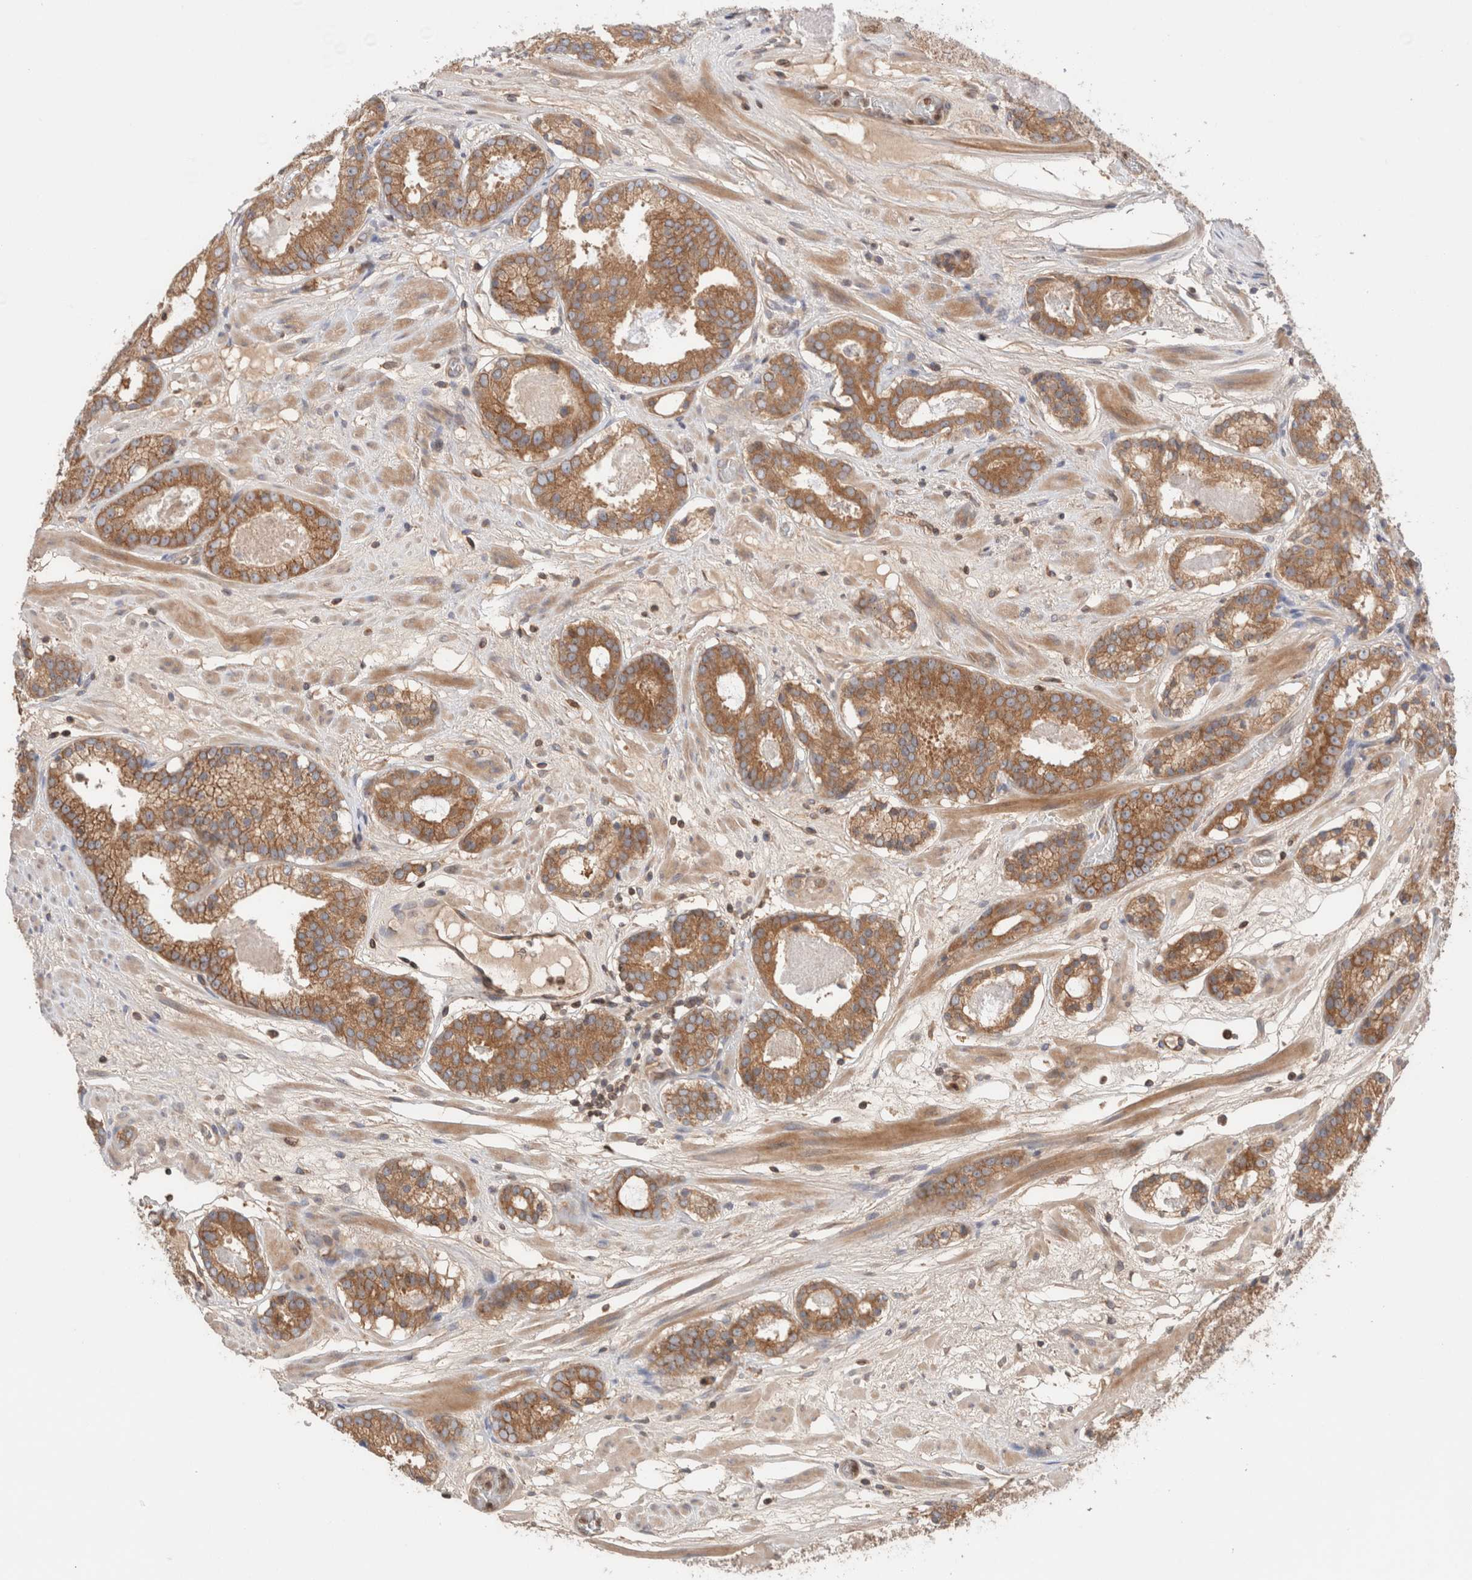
{"staining": {"intensity": "moderate", "quantity": ">75%", "location": "cytoplasmic/membranous"}, "tissue": "prostate cancer", "cell_type": "Tumor cells", "image_type": "cancer", "snomed": [{"axis": "morphology", "description": "Adenocarcinoma, Low grade"}, {"axis": "topography", "description": "Prostate"}], "caption": "Immunohistochemistry (IHC) (DAB (3,3'-diaminobenzidine)) staining of human prostate cancer shows moderate cytoplasmic/membranous protein staining in approximately >75% of tumor cells. (IHC, brightfield microscopy, high magnification).", "gene": "SIKE1", "patient": {"sex": "male", "age": 69}}